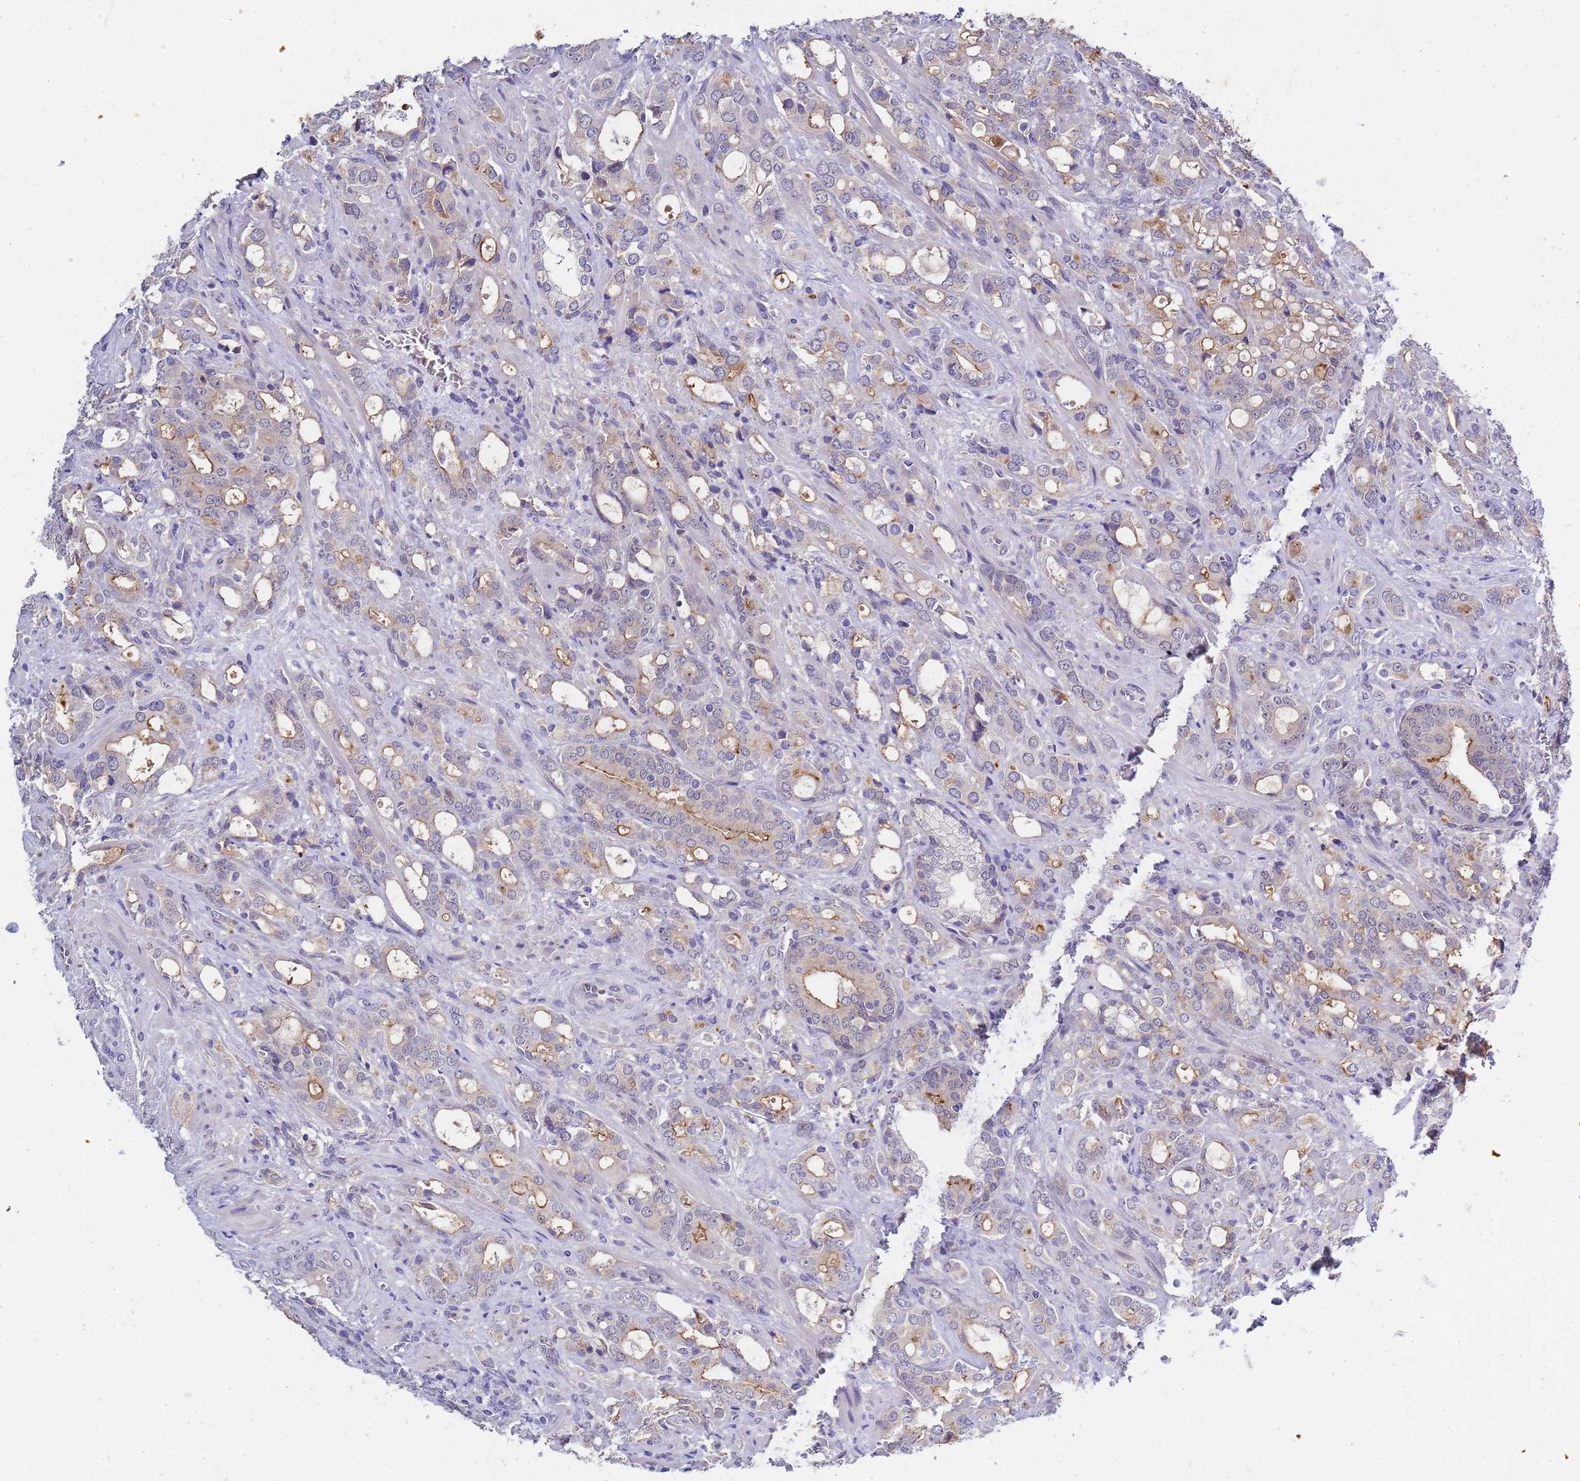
{"staining": {"intensity": "moderate", "quantity": "<25%", "location": "cytoplasmic/membranous"}, "tissue": "prostate cancer", "cell_type": "Tumor cells", "image_type": "cancer", "snomed": [{"axis": "morphology", "description": "Adenocarcinoma, High grade"}, {"axis": "topography", "description": "Prostate"}], "caption": "Prostate cancer was stained to show a protein in brown. There is low levels of moderate cytoplasmic/membranous staining in about <25% of tumor cells. (DAB (3,3'-diaminobenzidine) = brown stain, brightfield microscopy at high magnification).", "gene": "TRMT10A", "patient": {"sex": "male", "age": 72}}